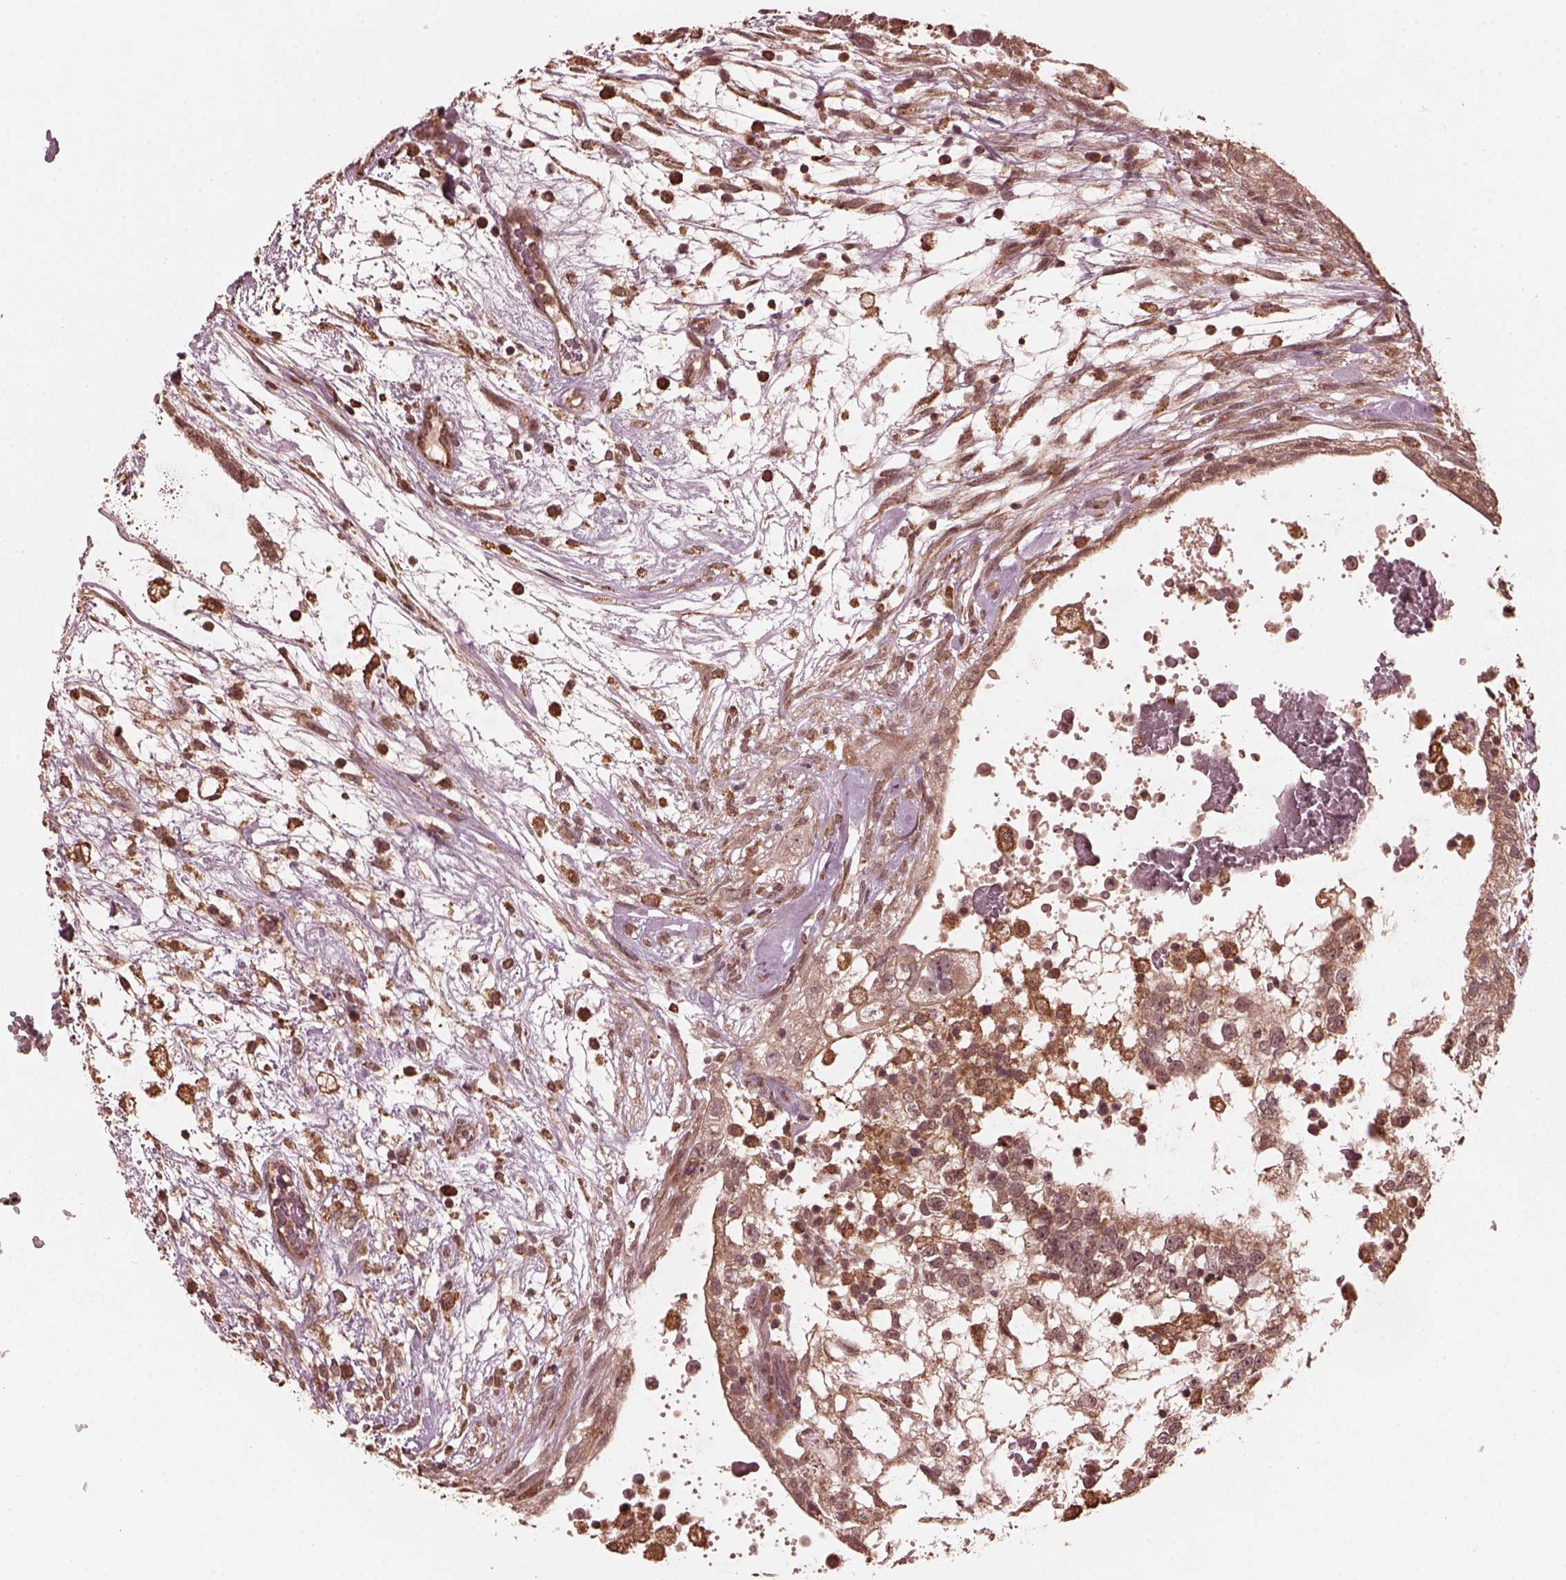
{"staining": {"intensity": "weak", "quantity": ">75%", "location": "cytoplasmic/membranous"}, "tissue": "testis cancer", "cell_type": "Tumor cells", "image_type": "cancer", "snomed": [{"axis": "morphology", "description": "Normal tissue, NOS"}, {"axis": "morphology", "description": "Carcinoma, Embryonal, NOS"}, {"axis": "topography", "description": "Testis"}], "caption": "Protein staining exhibits weak cytoplasmic/membranous positivity in approximately >75% of tumor cells in testis cancer.", "gene": "ZNF292", "patient": {"sex": "male", "age": 32}}